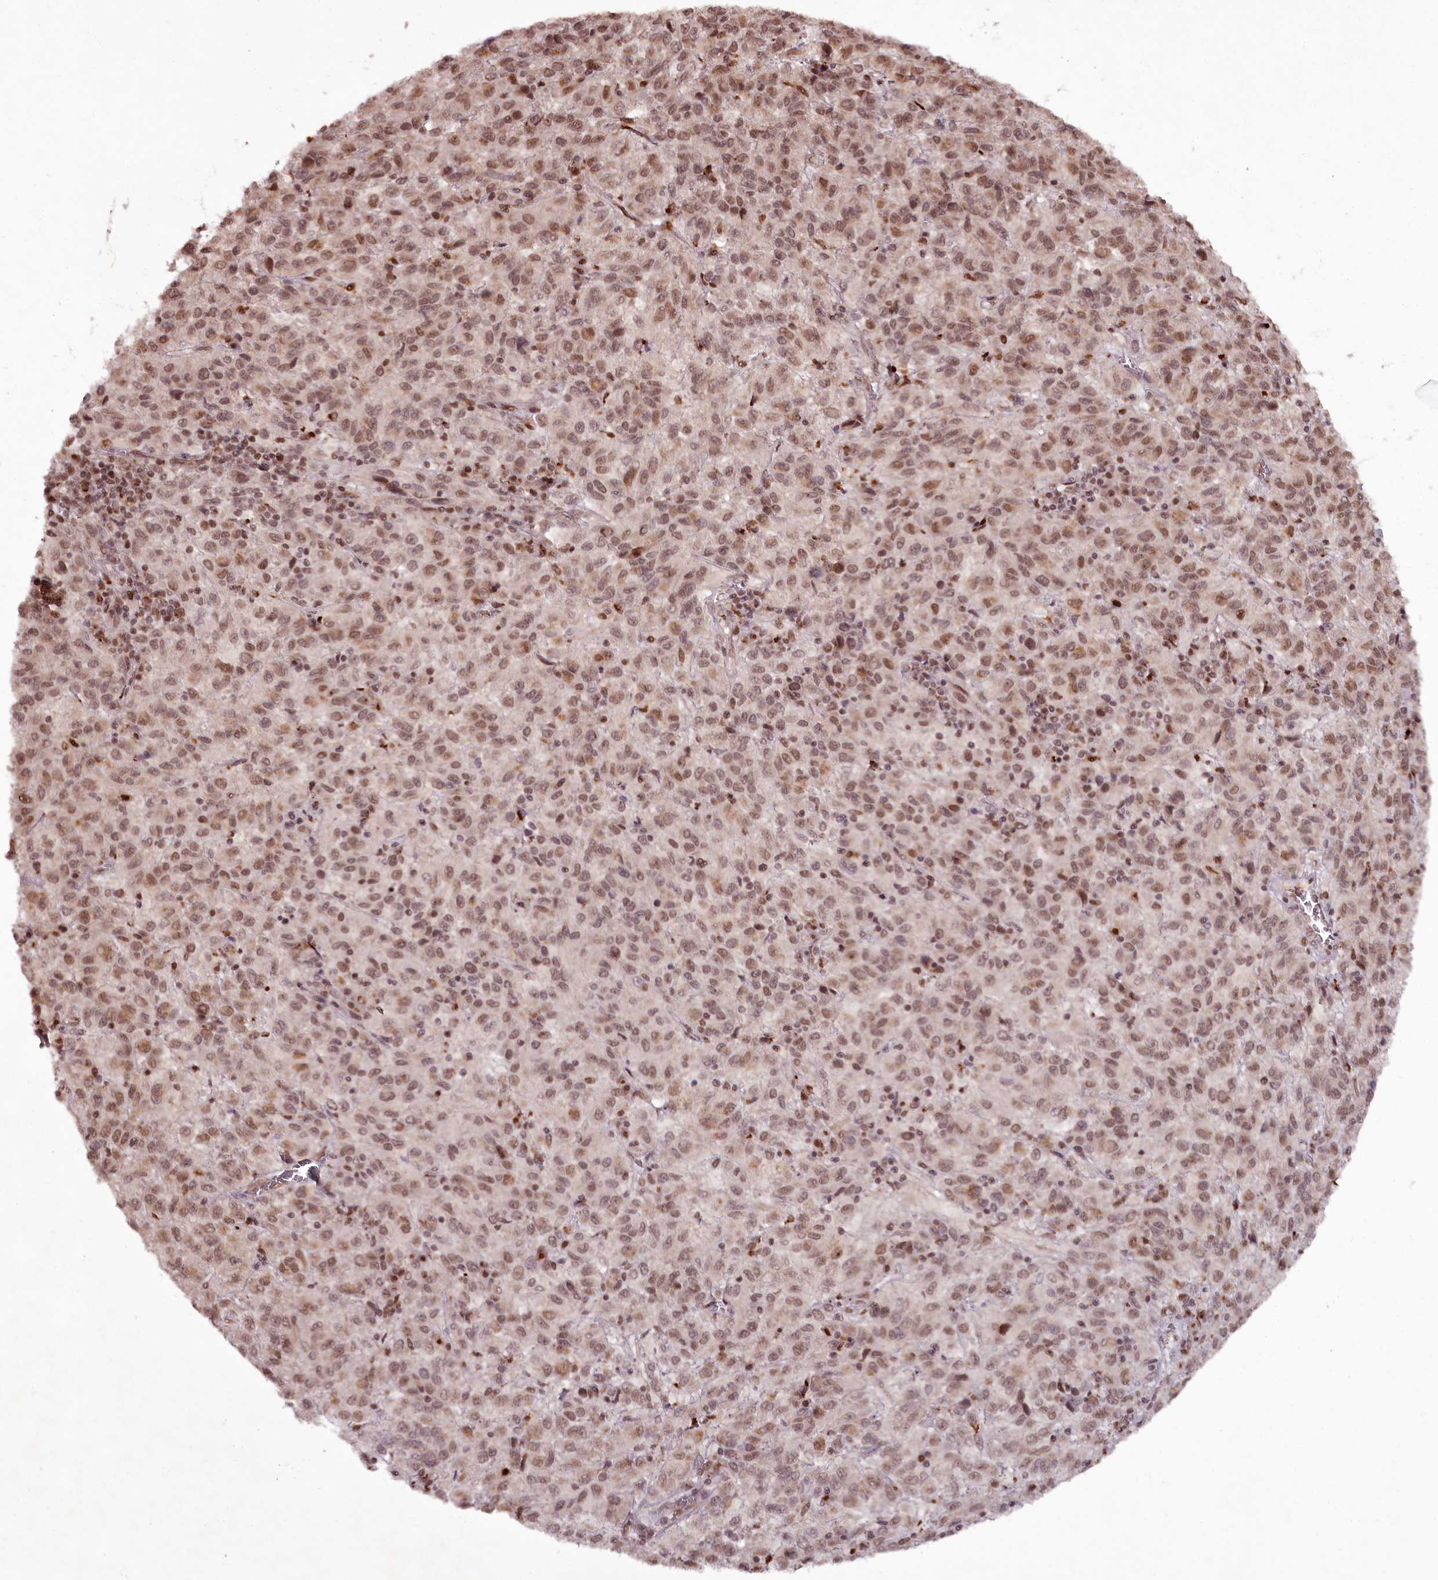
{"staining": {"intensity": "moderate", "quantity": ">75%", "location": "nuclear"}, "tissue": "melanoma", "cell_type": "Tumor cells", "image_type": "cancer", "snomed": [{"axis": "morphology", "description": "Malignant melanoma, Metastatic site"}, {"axis": "topography", "description": "Lung"}], "caption": "Melanoma tissue demonstrates moderate nuclear expression in about >75% of tumor cells", "gene": "CEP83", "patient": {"sex": "male", "age": 64}}